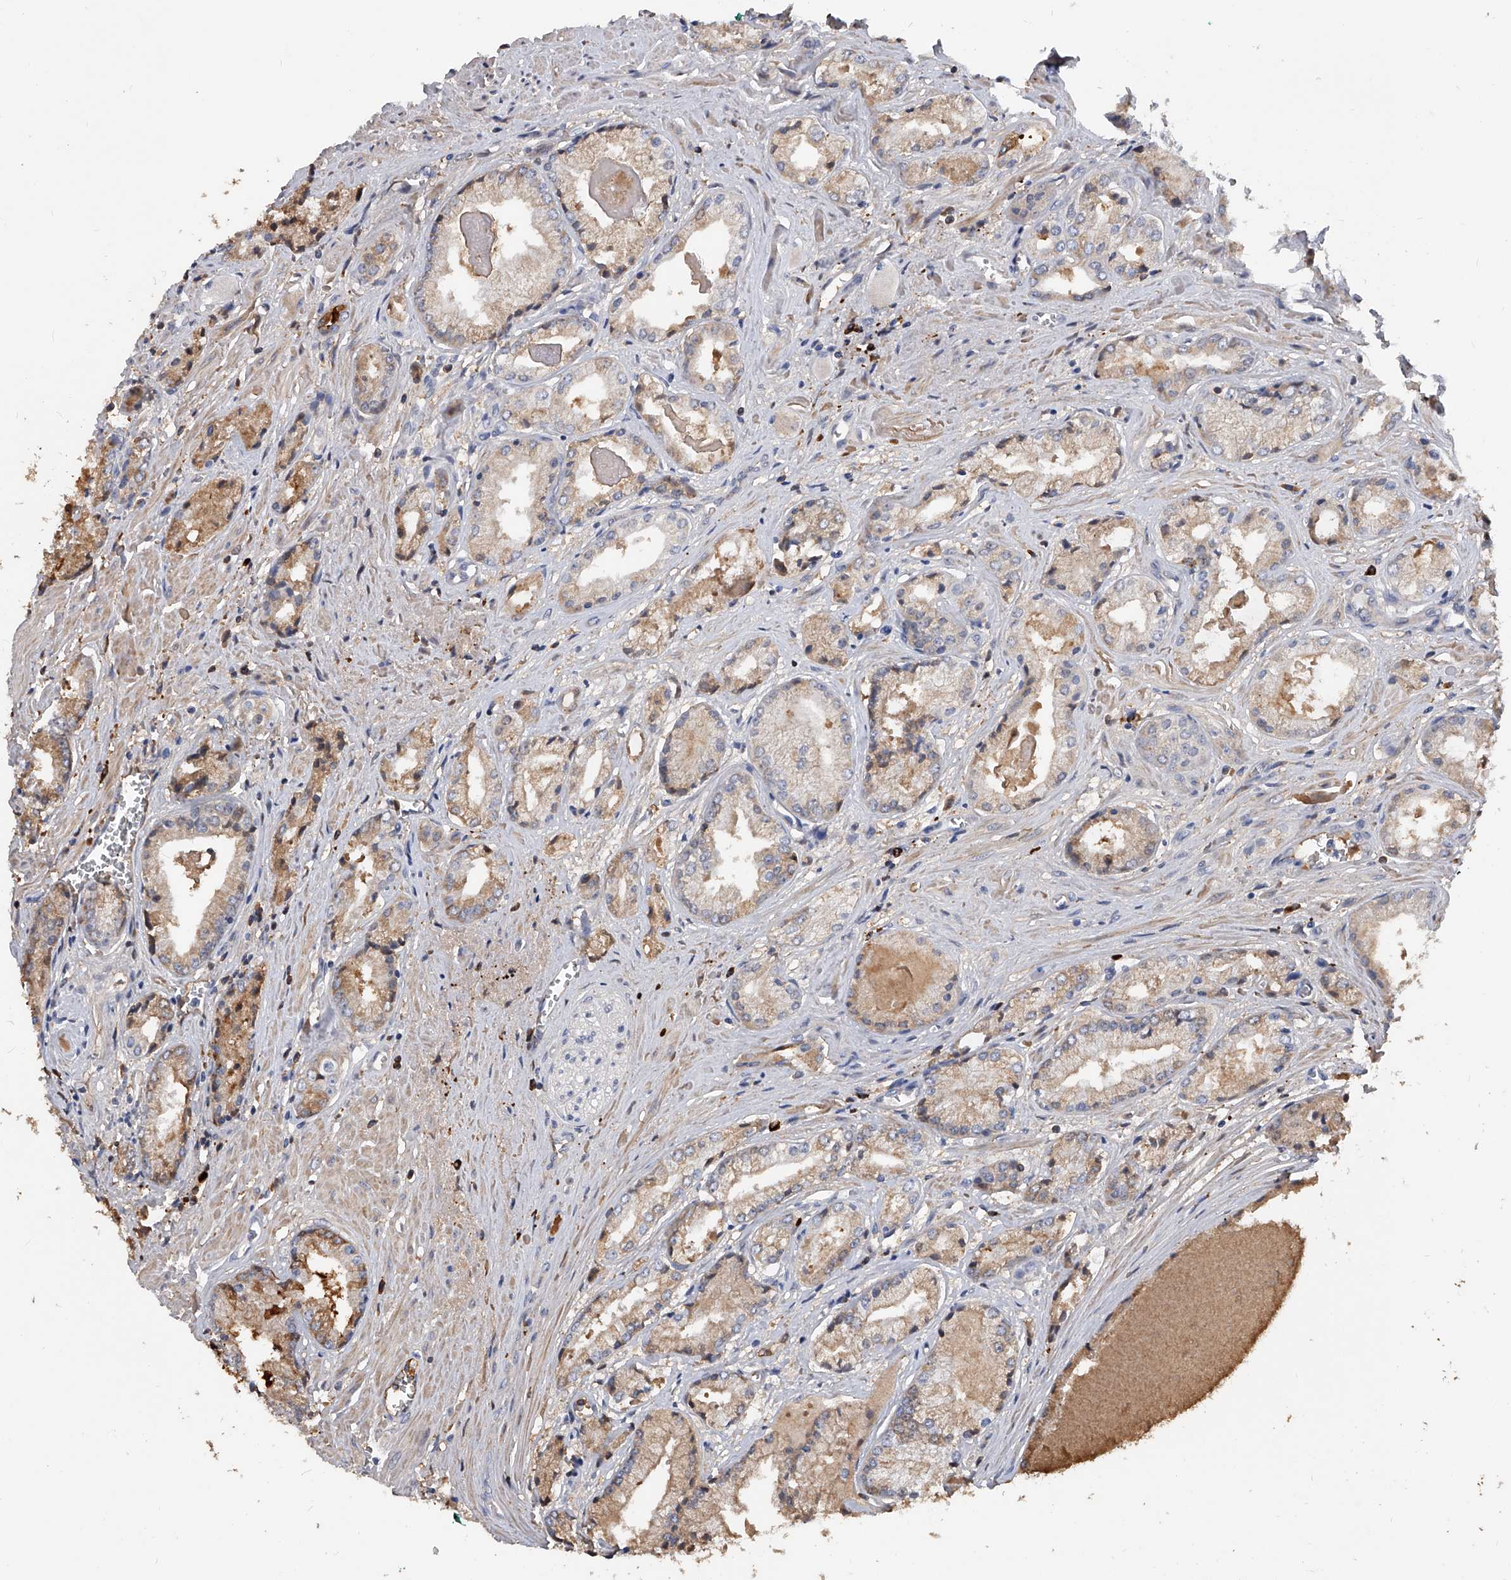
{"staining": {"intensity": "weak", "quantity": ">75%", "location": "cytoplasmic/membranous"}, "tissue": "prostate cancer", "cell_type": "Tumor cells", "image_type": "cancer", "snomed": [{"axis": "morphology", "description": "Adenocarcinoma, Low grade"}, {"axis": "topography", "description": "Prostate"}], "caption": "Protein expression analysis of human low-grade adenocarcinoma (prostate) reveals weak cytoplasmic/membranous staining in approximately >75% of tumor cells.", "gene": "ZNF25", "patient": {"sex": "male", "age": 60}}